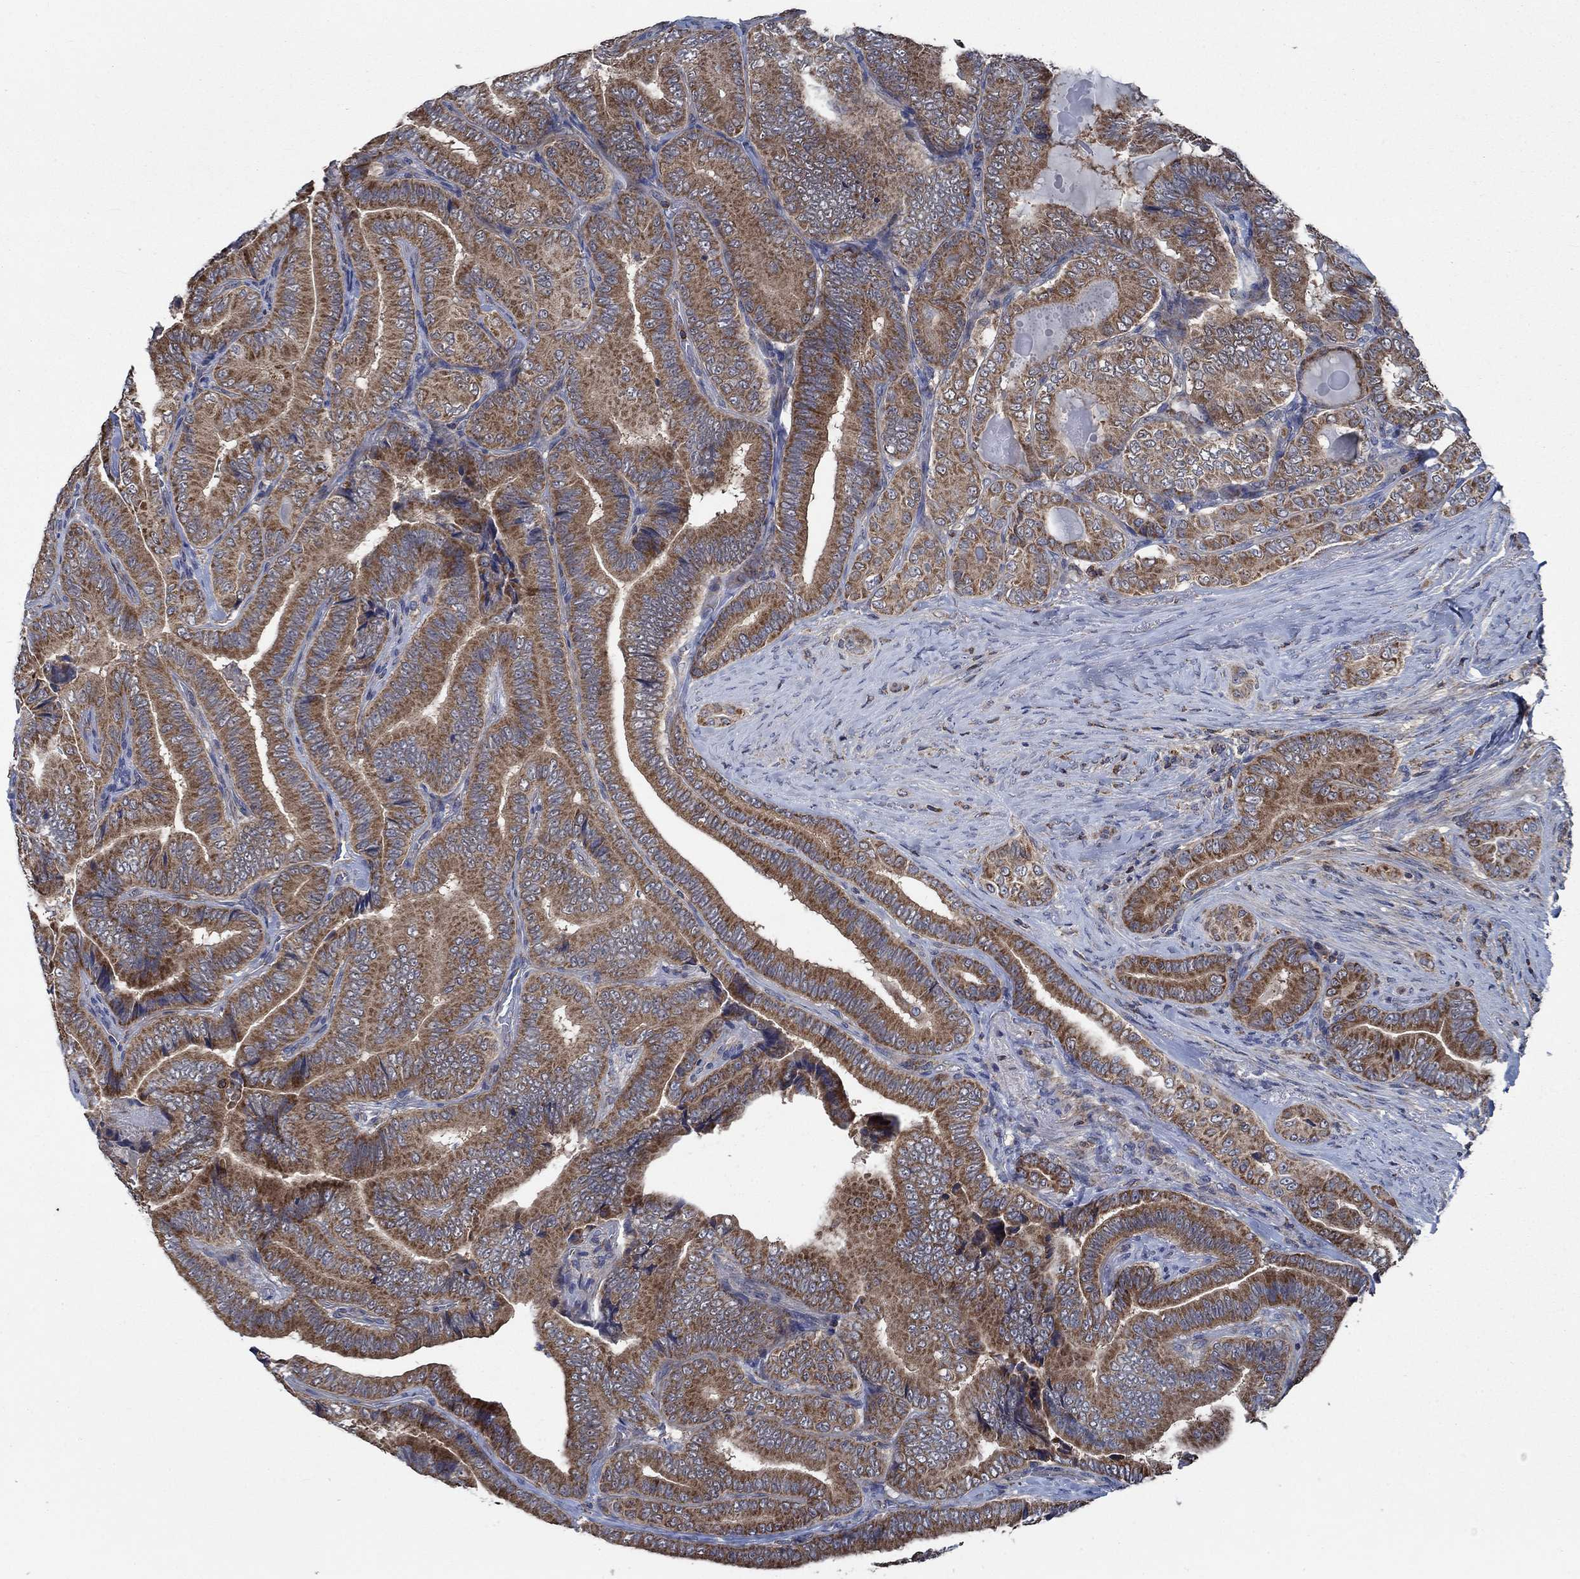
{"staining": {"intensity": "moderate", "quantity": "25%-75%", "location": "cytoplasmic/membranous"}, "tissue": "thyroid cancer", "cell_type": "Tumor cells", "image_type": "cancer", "snomed": [{"axis": "morphology", "description": "Papillary adenocarcinoma, NOS"}, {"axis": "topography", "description": "Thyroid gland"}], "caption": "DAB (3,3'-diaminobenzidine) immunohistochemical staining of human thyroid papillary adenocarcinoma demonstrates moderate cytoplasmic/membranous protein expression in approximately 25%-75% of tumor cells.", "gene": "STXBP6", "patient": {"sex": "male", "age": 61}}